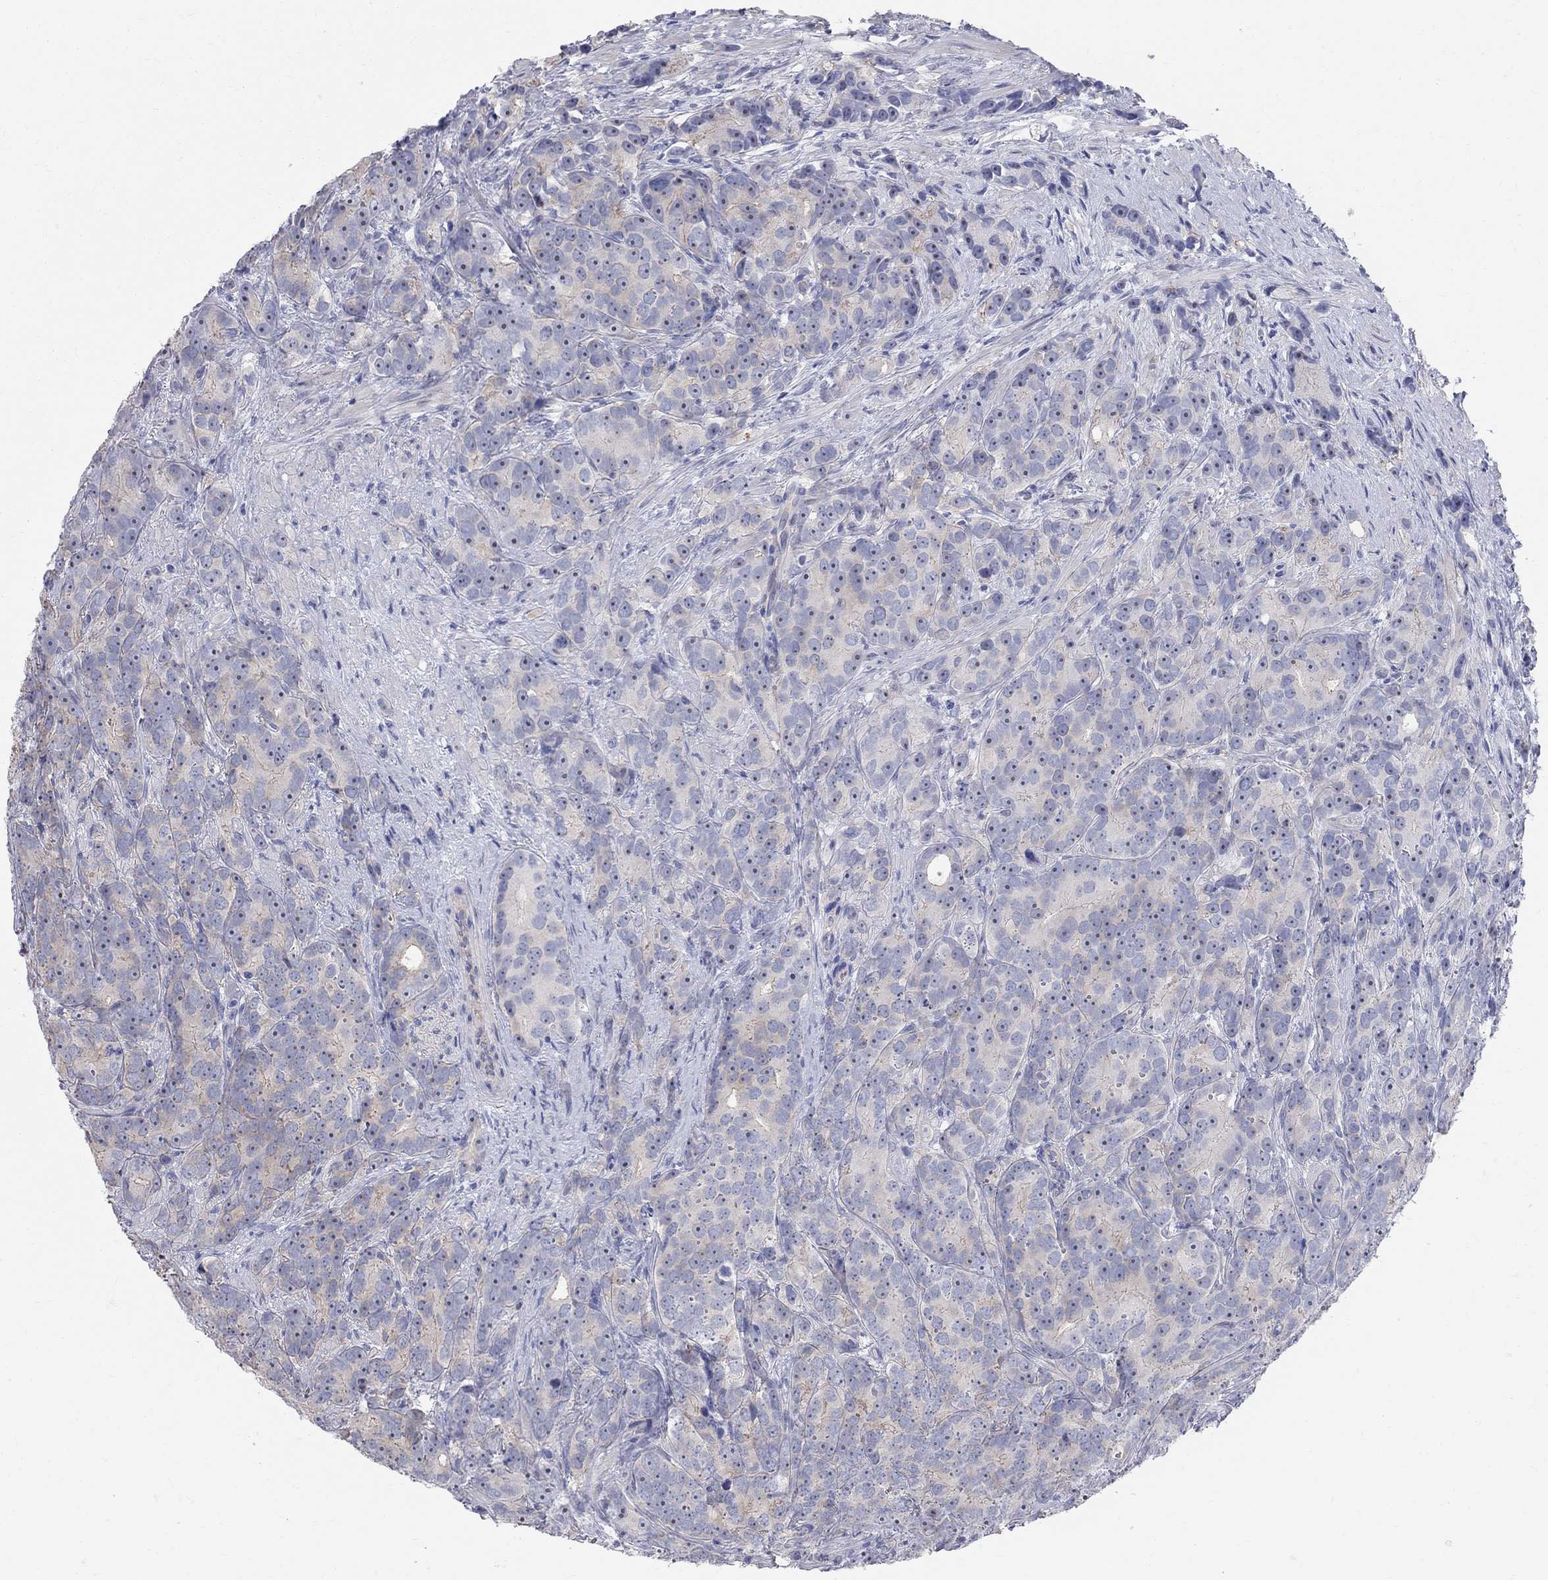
{"staining": {"intensity": "moderate", "quantity": "<25%", "location": "cytoplasmic/membranous"}, "tissue": "prostate cancer", "cell_type": "Tumor cells", "image_type": "cancer", "snomed": [{"axis": "morphology", "description": "Adenocarcinoma, High grade"}, {"axis": "topography", "description": "Prostate"}], "caption": "The image exhibits immunohistochemical staining of prostate cancer. There is moderate cytoplasmic/membranous staining is seen in approximately <25% of tumor cells. Using DAB (3,3'-diaminobenzidine) (brown) and hematoxylin (blue) stains, captured at high magnification using brightfield microscopy.", "gene": "AOX1", "patient": {"sex": "male", "age": 90}}